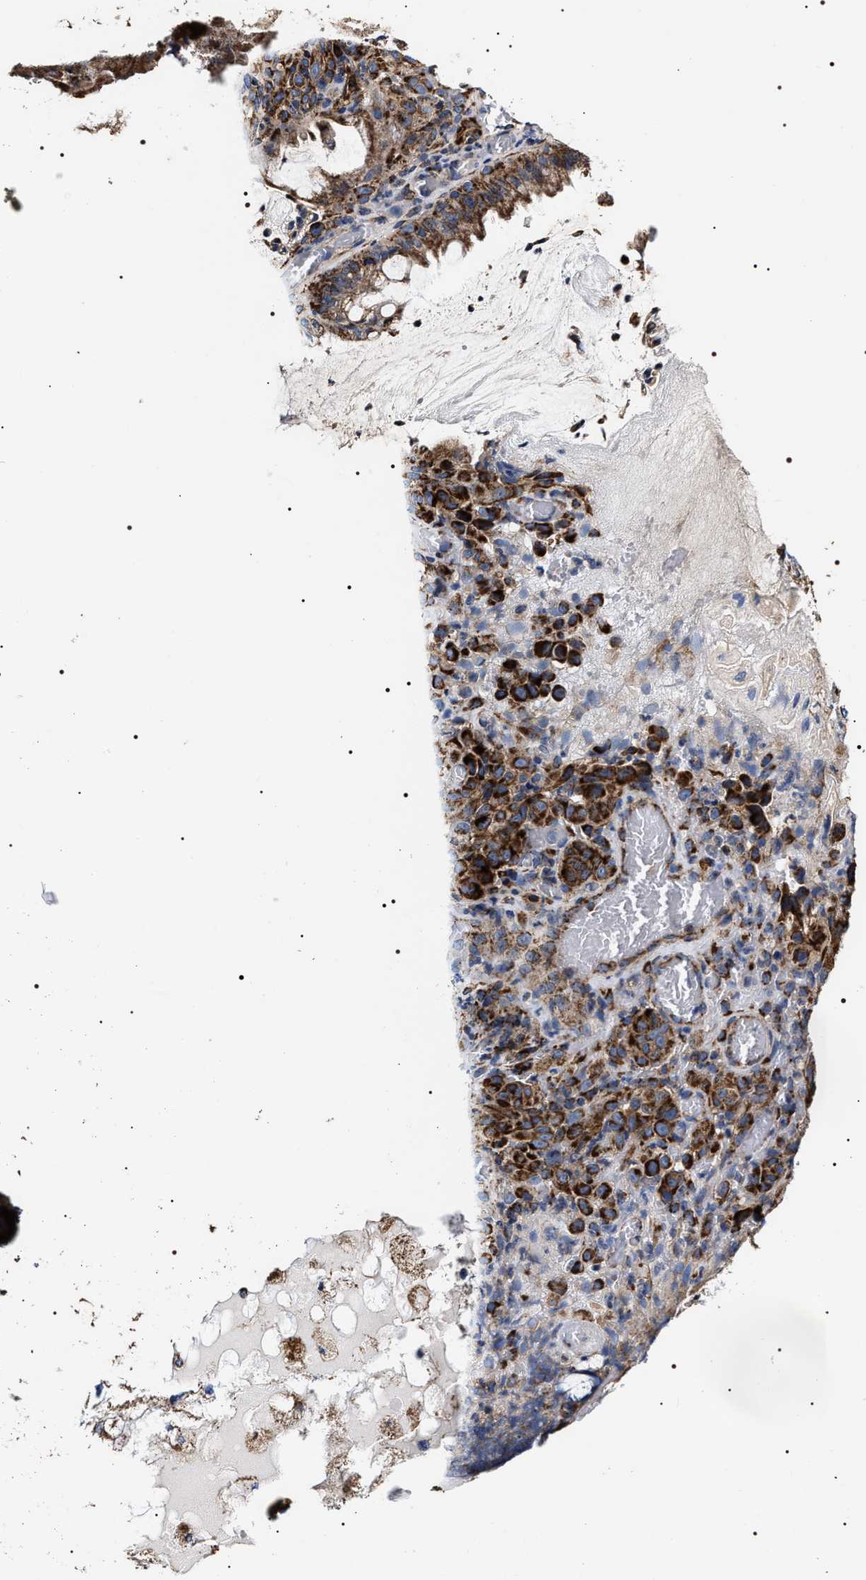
{"staining": {"intensity": "strong", "quantity": ">75%", "location": "cytoplasmic/membranous"}, "tissue": "melanoma", "cell_type": "Tumor cells", "image_type": "cancer", "snomed": [{"axis": "morphology", "description": "Malignant melanoma, NOS"}, {"axis": "topography", "description": "Rectum"}], "caption": "High-power microscopy captured an IHC photomicrograph of malignant melanoma, revealing strong cytoplasmic/membranous expression in approximately >75% of tumor cells.", "gene": "COG5", "patient": {"sex": "female", "age": 81}}